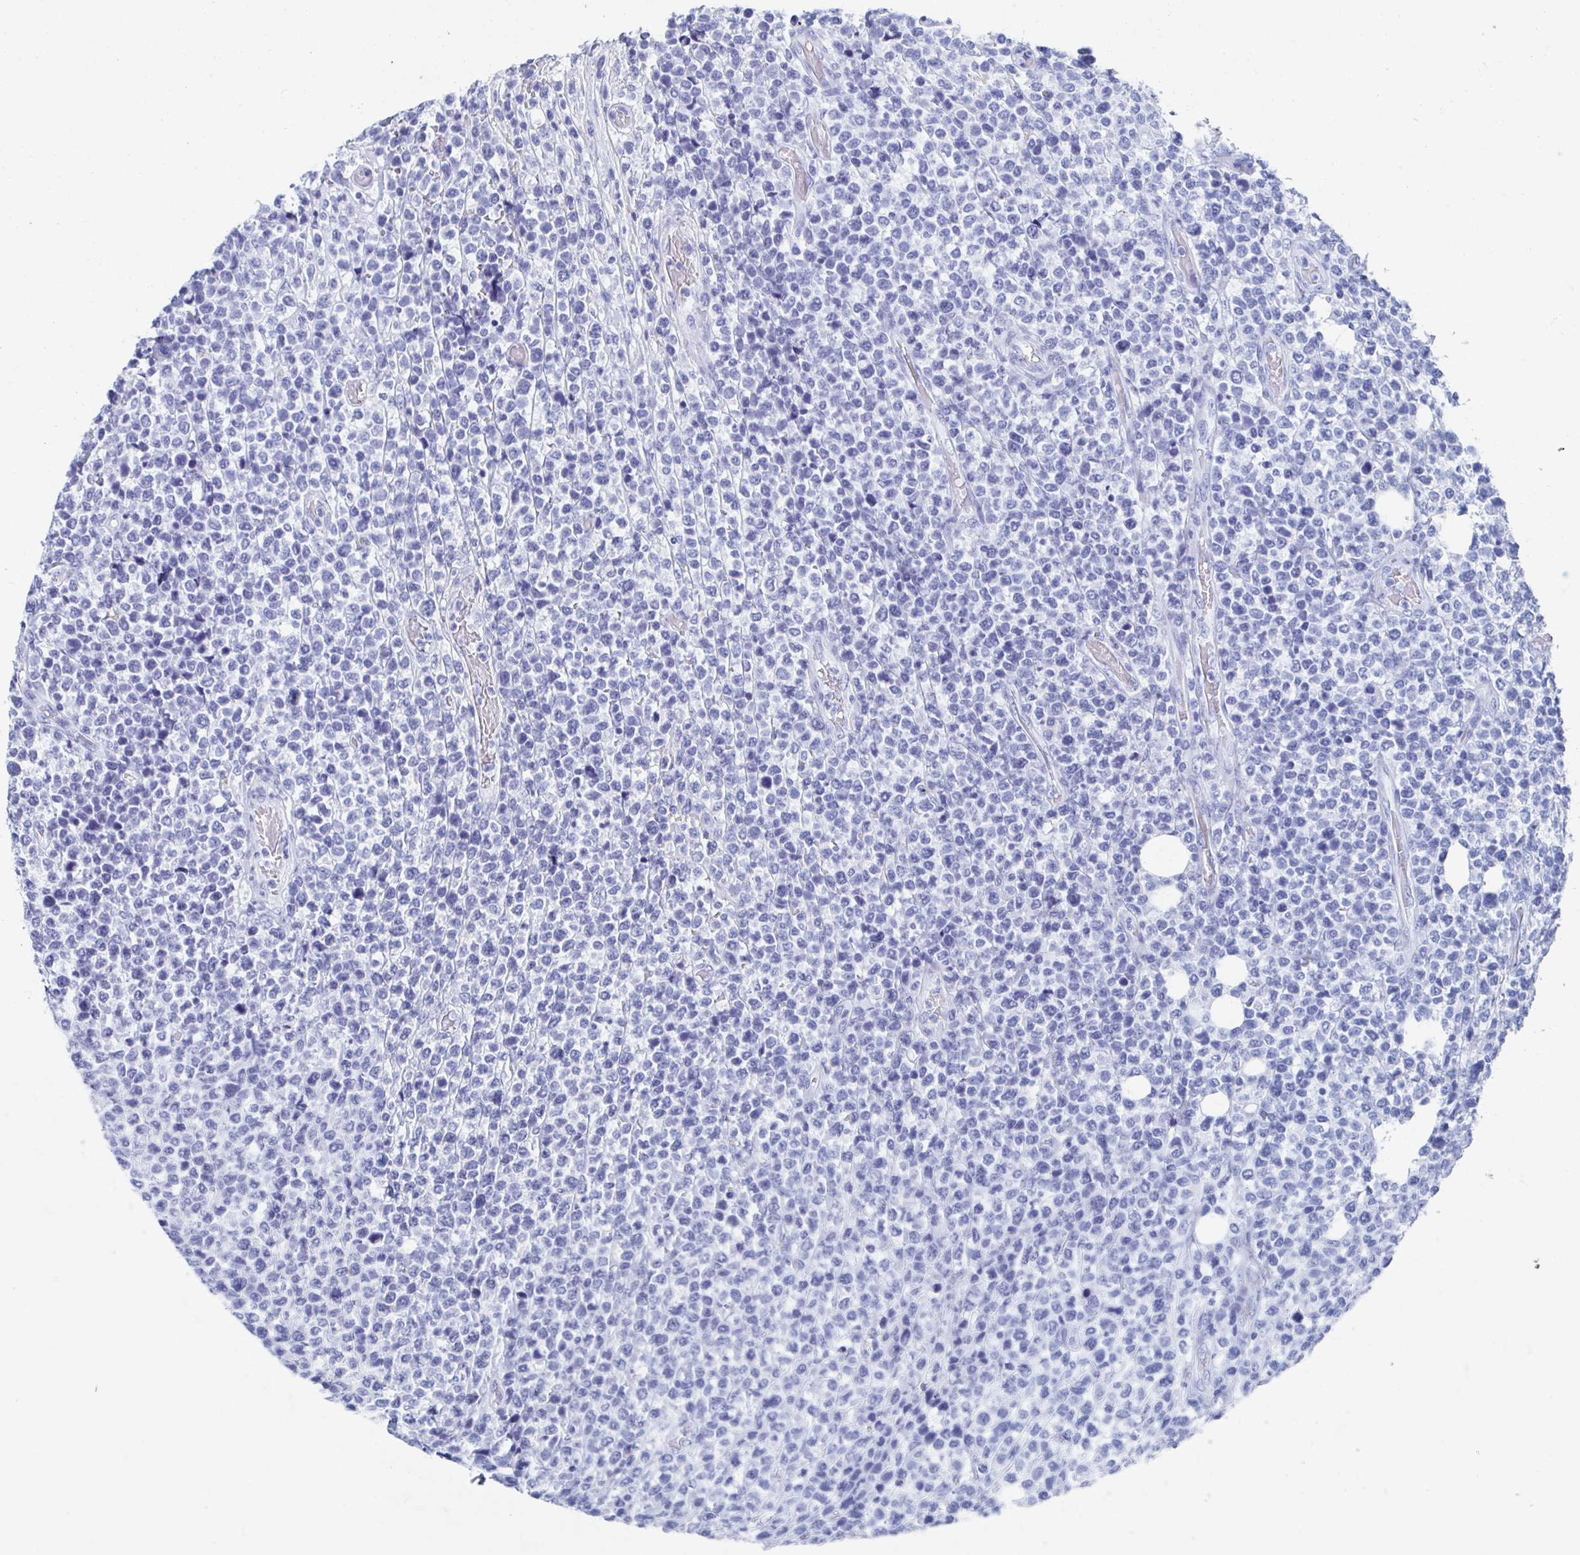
{"staining": {"intensity": "negative", "quantity": "none", "location": "none"}, "tissue": "lymphoma", "cell_type": "Tumor cells", "image_type": "cancer", "snomed": [{"axis": "morphology", "description": "Malignant lymphoma, non-Hodgkin's type, High grade"}, {"axis": "topography", "description": "Soft tissue"}], "caption": "This is an immunohistochemistry (IHC) histopathology image of human lymphoma. There is no expression in tumor cells.", "gene": "HDGFL1", "patient": {"sex": "female", "age": 56}}